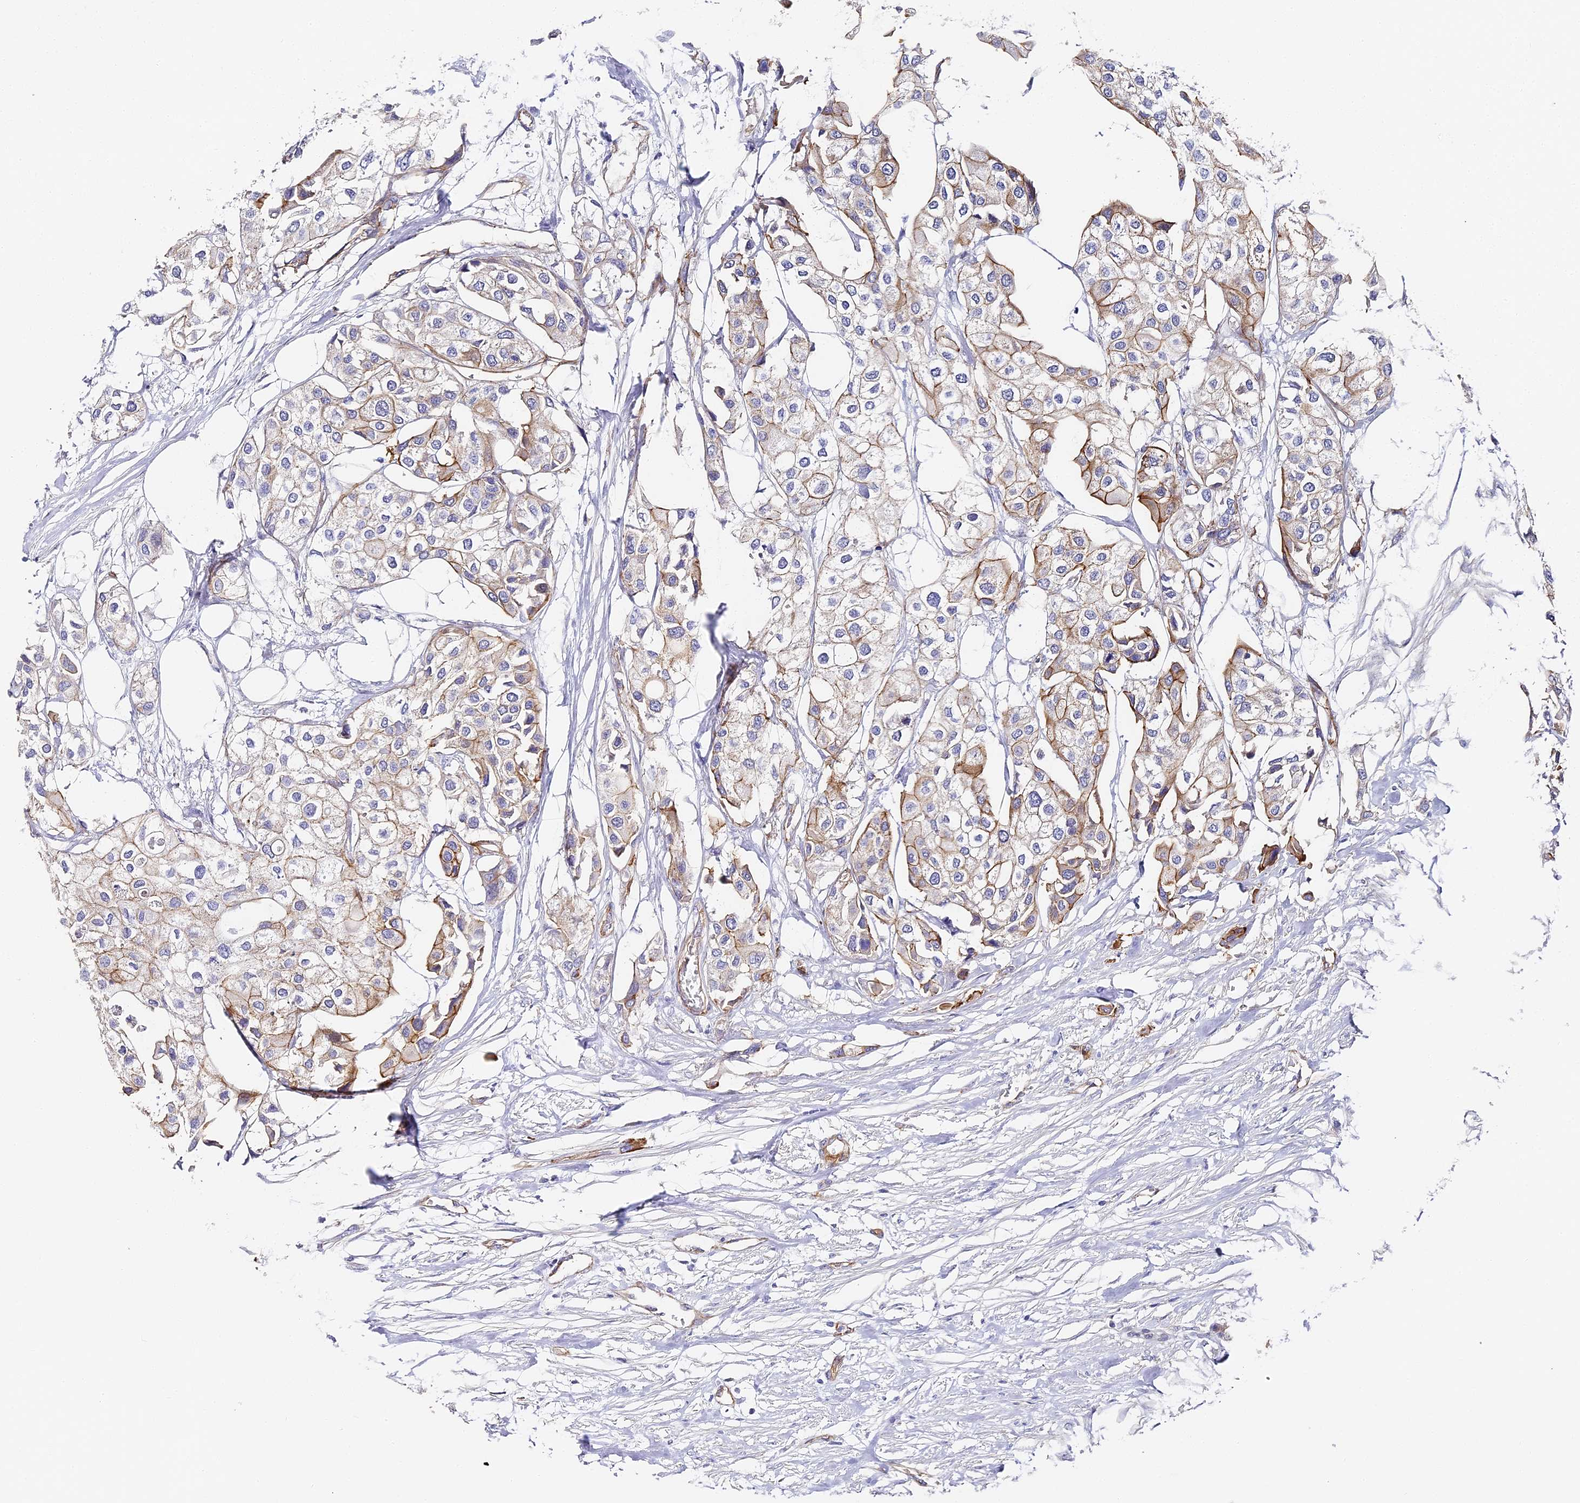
{"staining": {"intensity": "moderate", "quantity": "25%-75%", "location": "cytoplasmic/membranous"}, "tissue": "urothelial cancer", "cell_type": "Tumor cells", "image_type": "cancer", "snomed": [{"axis": "morphology", "description": "Urothelial carcinoma, High grade"}, {"axis": "topography", "description": "Urinary bladder"}], "caption": "The immunohistochemical stain shows moderate cytoplasmic/membranous expression in tumor cells of high-grade urothelial carcinoma tissue.", "gene": "CCDC30", "patient": {"sex": "male", "age": 64}}